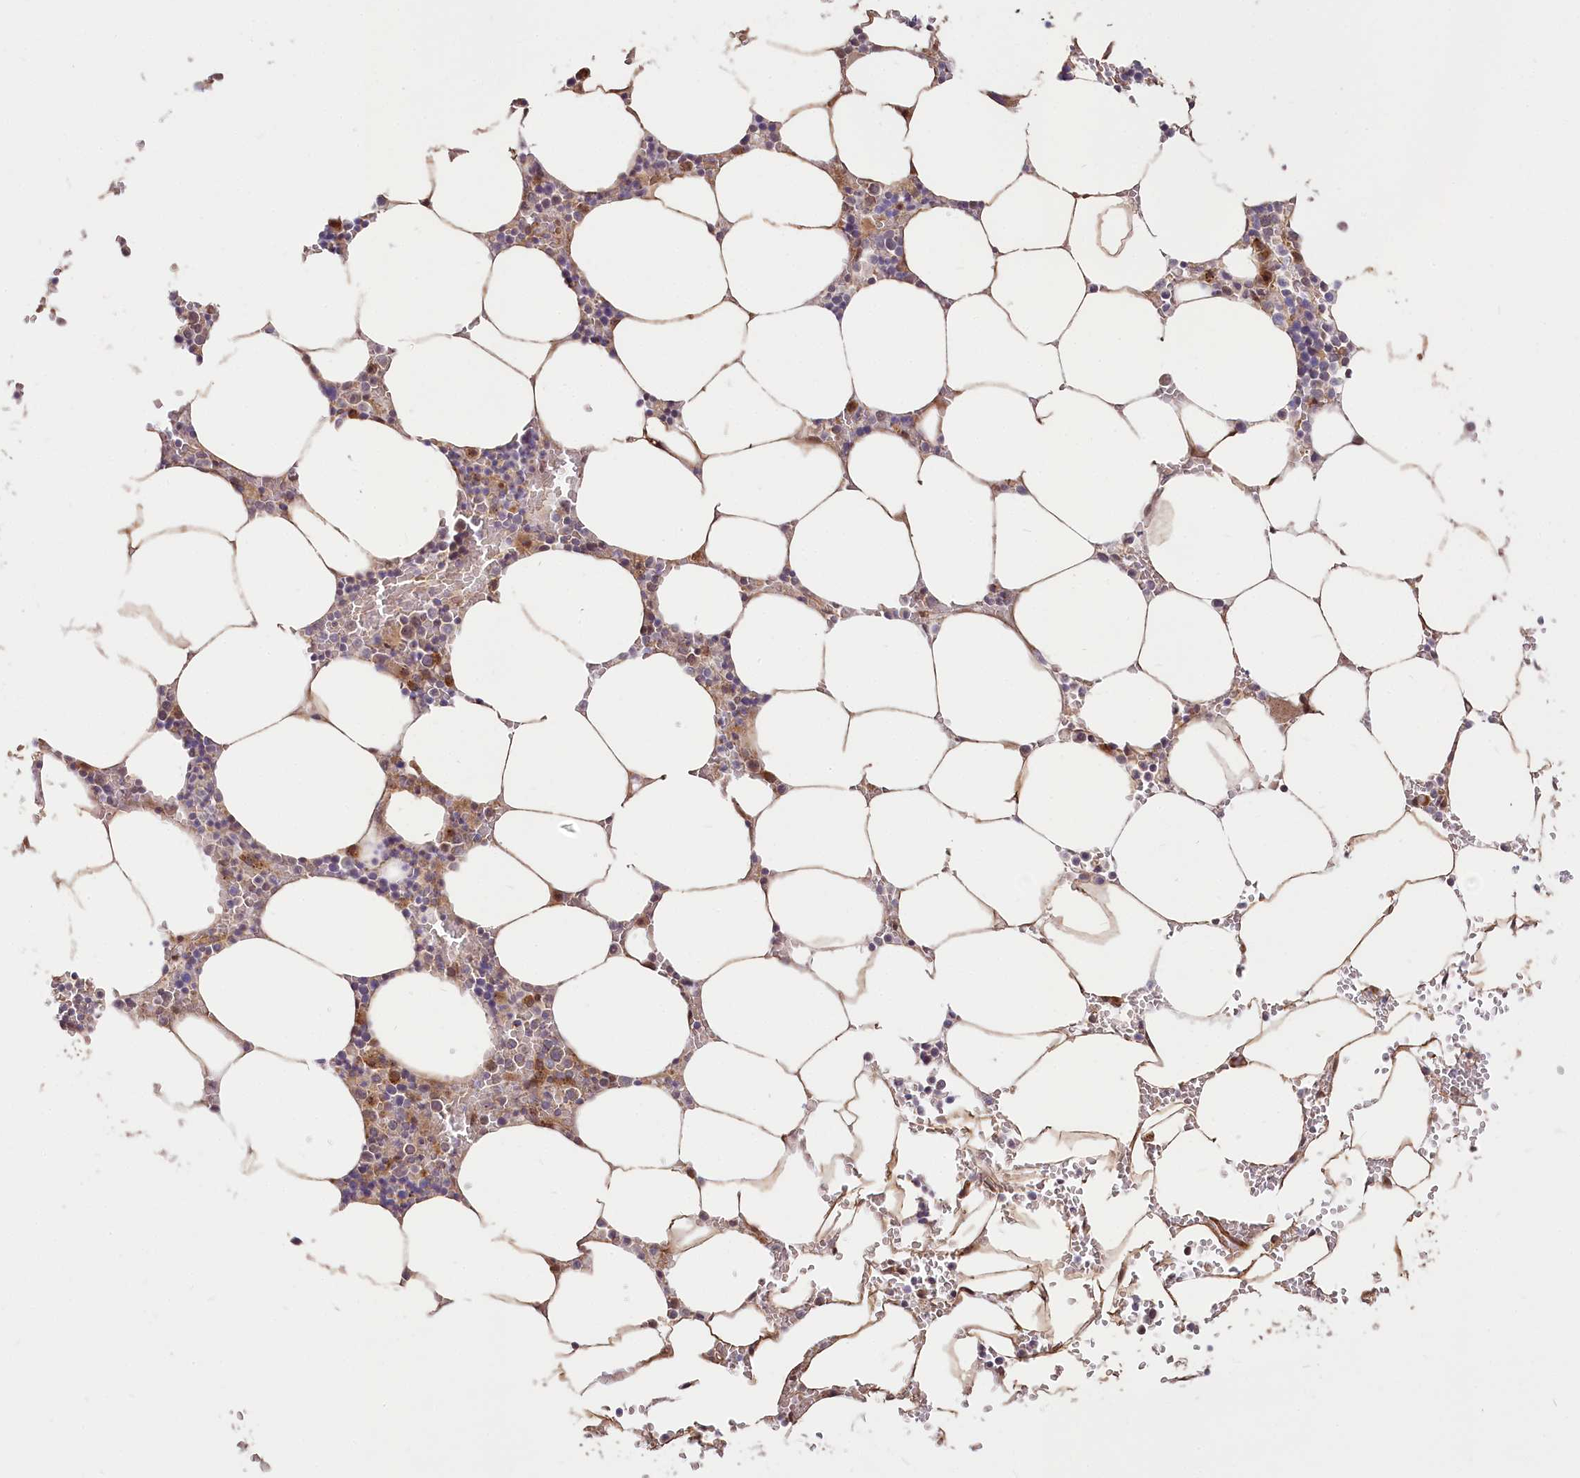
{"staining": {"intensity": "strong", "quantity": "<25%", "location": "cytoplasmic/membranous"}, "tissue": "bone marrow", "cell_type": "Hematopoietic cells", "image_type": "normal", "snomed": [{"axis": "morphology", "description": "Normal tissue, NOS"}, {"axis": "topography", "description": "Bone marrow"}], "caption": "IHC of unremarkable human bone marrow reveals medium levels of strong cytoplasmic/membranous expression in approximately <25% of hematopoietic cells. The protein of interest is shown in brown color, while the nuclei are stained blue.", "gene": "CEP70", "patient": {"sex": "male", "age": 70}}